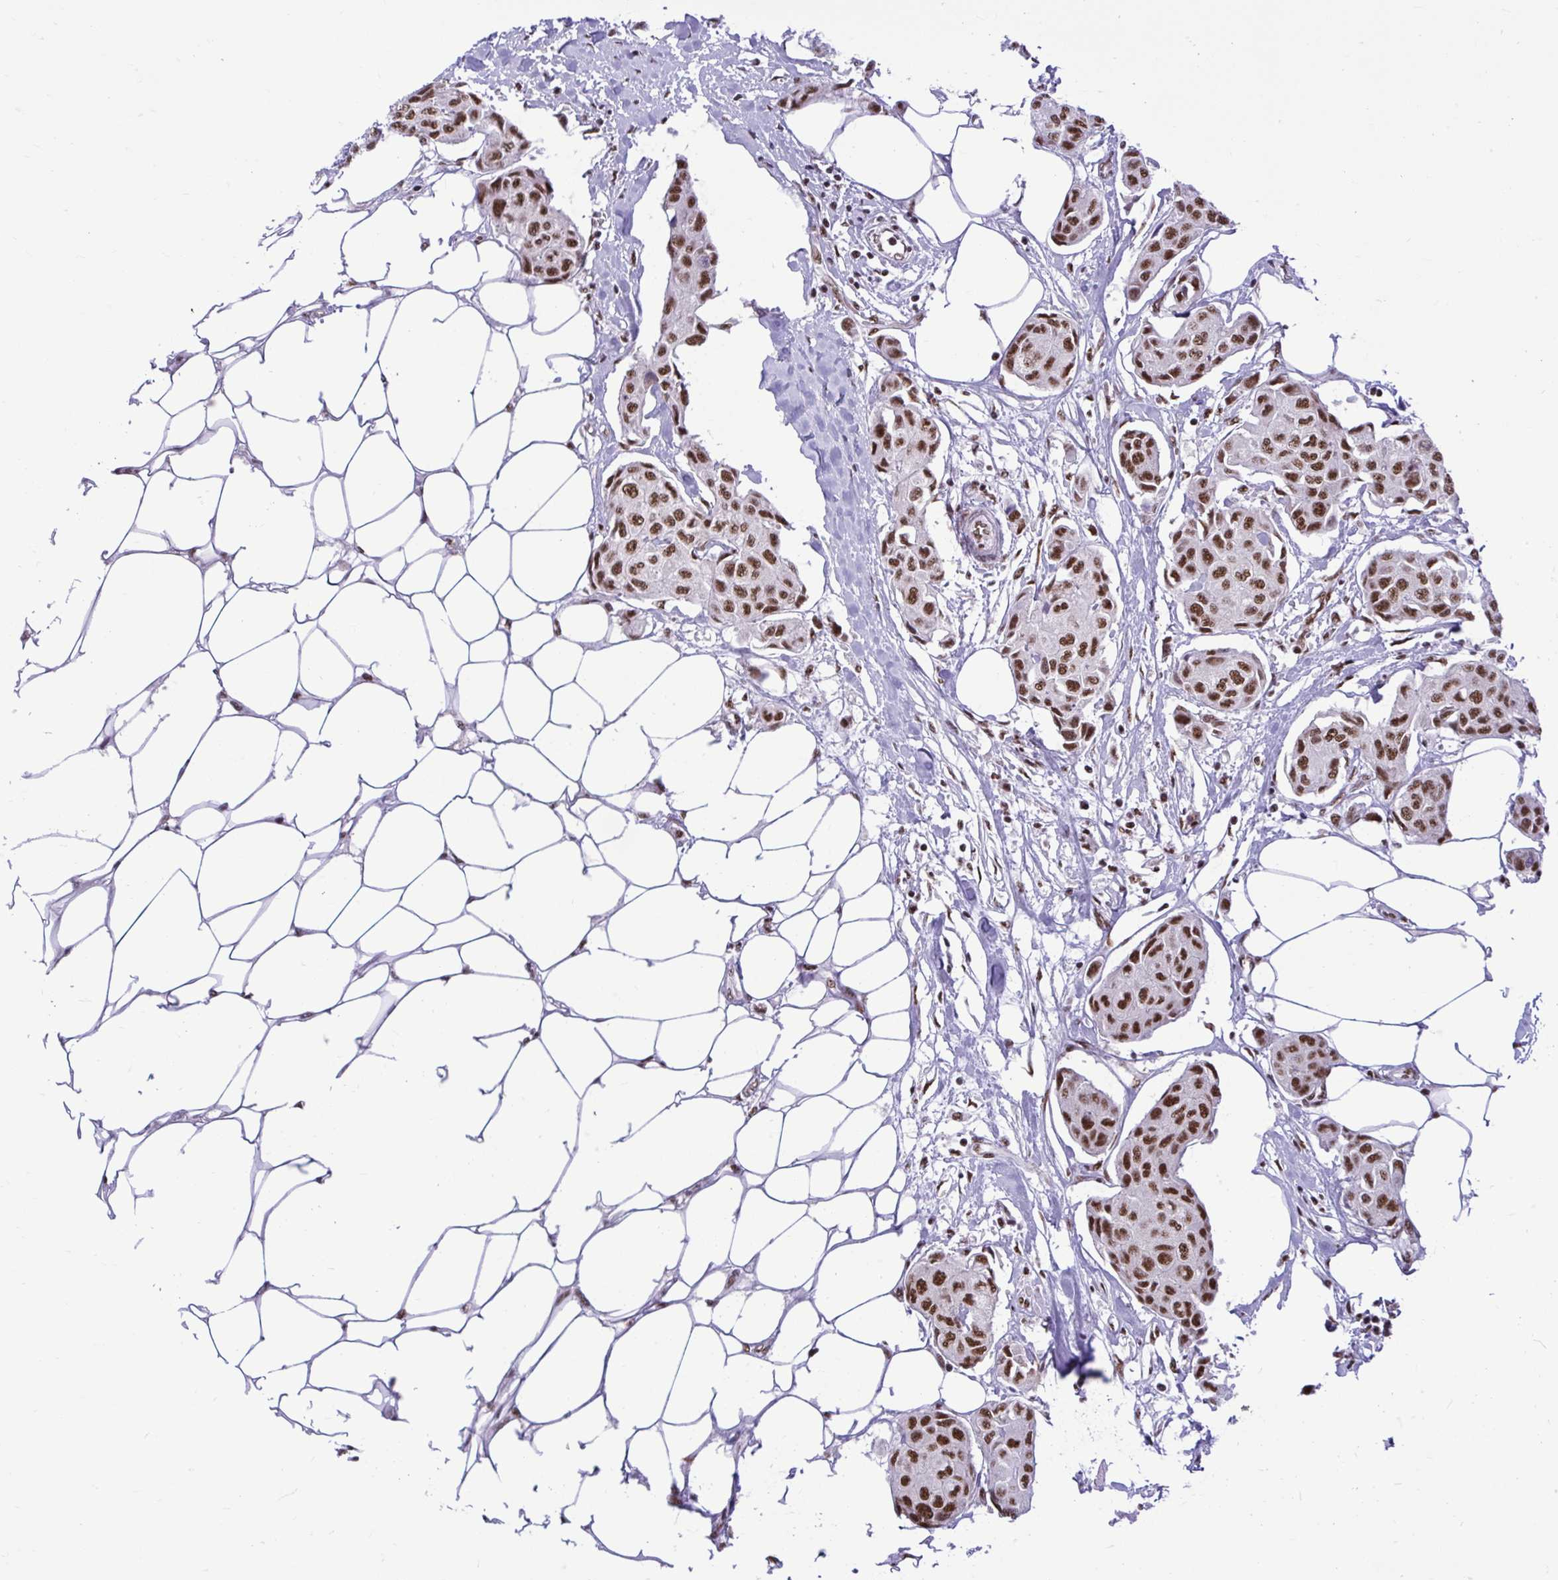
{"staining": {"intensity": "moderate", "quantity": ">75%", "location": "nuclear"}, "tissue": "breast cancer", "cell_type": "Tumor cells", "image_type": "cancer", "snomed": [{"axis": "morphology", "description": "Duct carcinoma"}, {"axis": "topography", "description": "Breast"}, {"axis": "topography", "description": "Lymph node"}], "caption": "Immunohistochemical staining of breast cancer (invasive ductal carcinoma) reveals moderate nuclear protein expression in about >75% of tumor cells.", "gene": "PRPF19", "patient": {"sex": "female", "age": 80}}